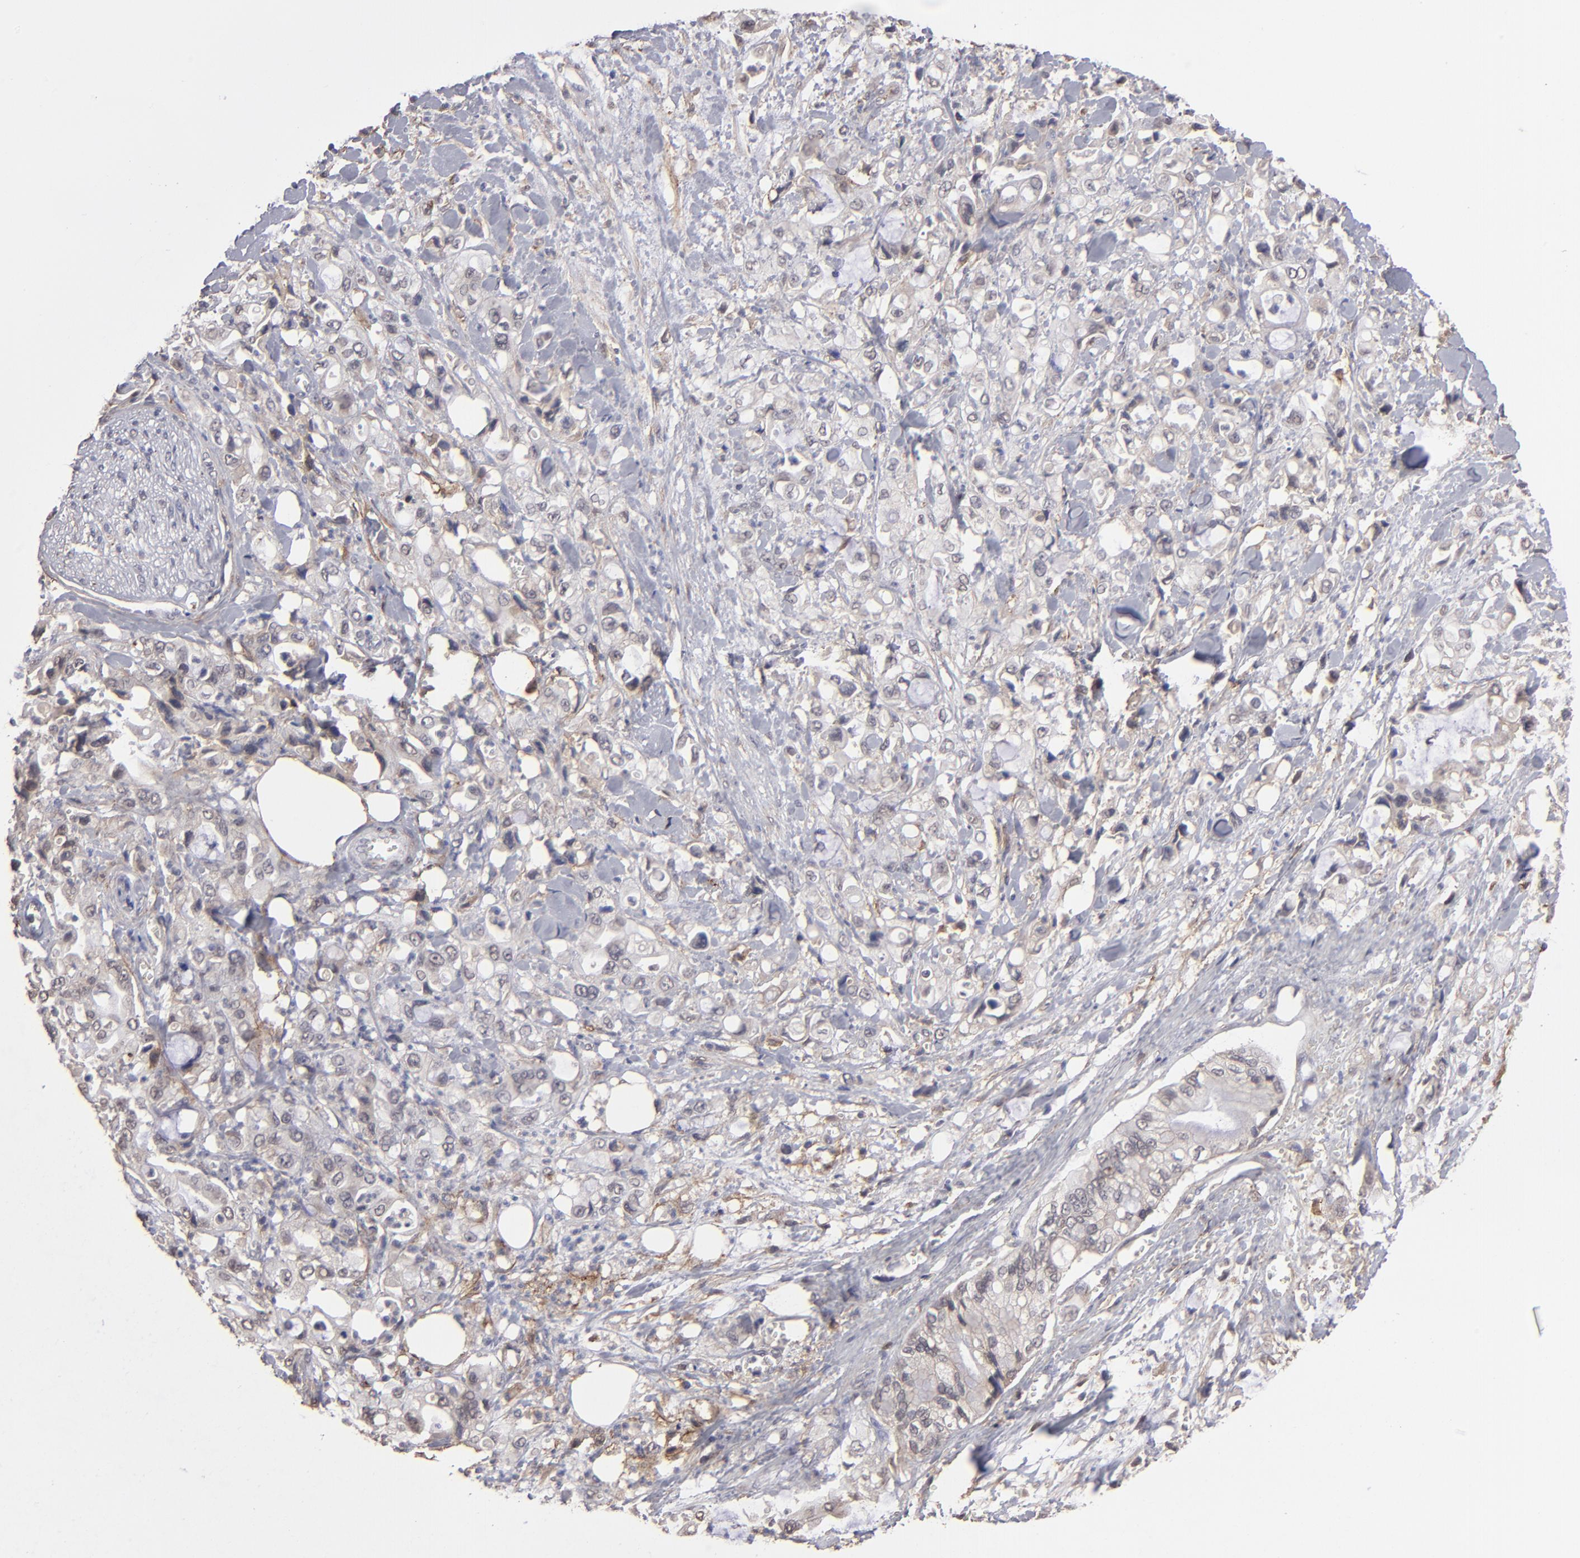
{"staining": {"intensity": "weak", "quantity": "<25%", "location": "cytoplasmic/membranous"}, "tissue": "pancreatic cancer", "cell_type": "Tumor cells", "image_type": "cancer", "snomed": [{"axis": "morphology", "description": "Adenocarcinoma, NOS"}, {"axis": "topography", "description": "Pancreas"}], "caption": "Tumor cells are negative for brown protein staining in pancreatic cancer (adenocarcinoma).", "gene": "ITGB5", "patient": {"sex": "male", "age": 70}}